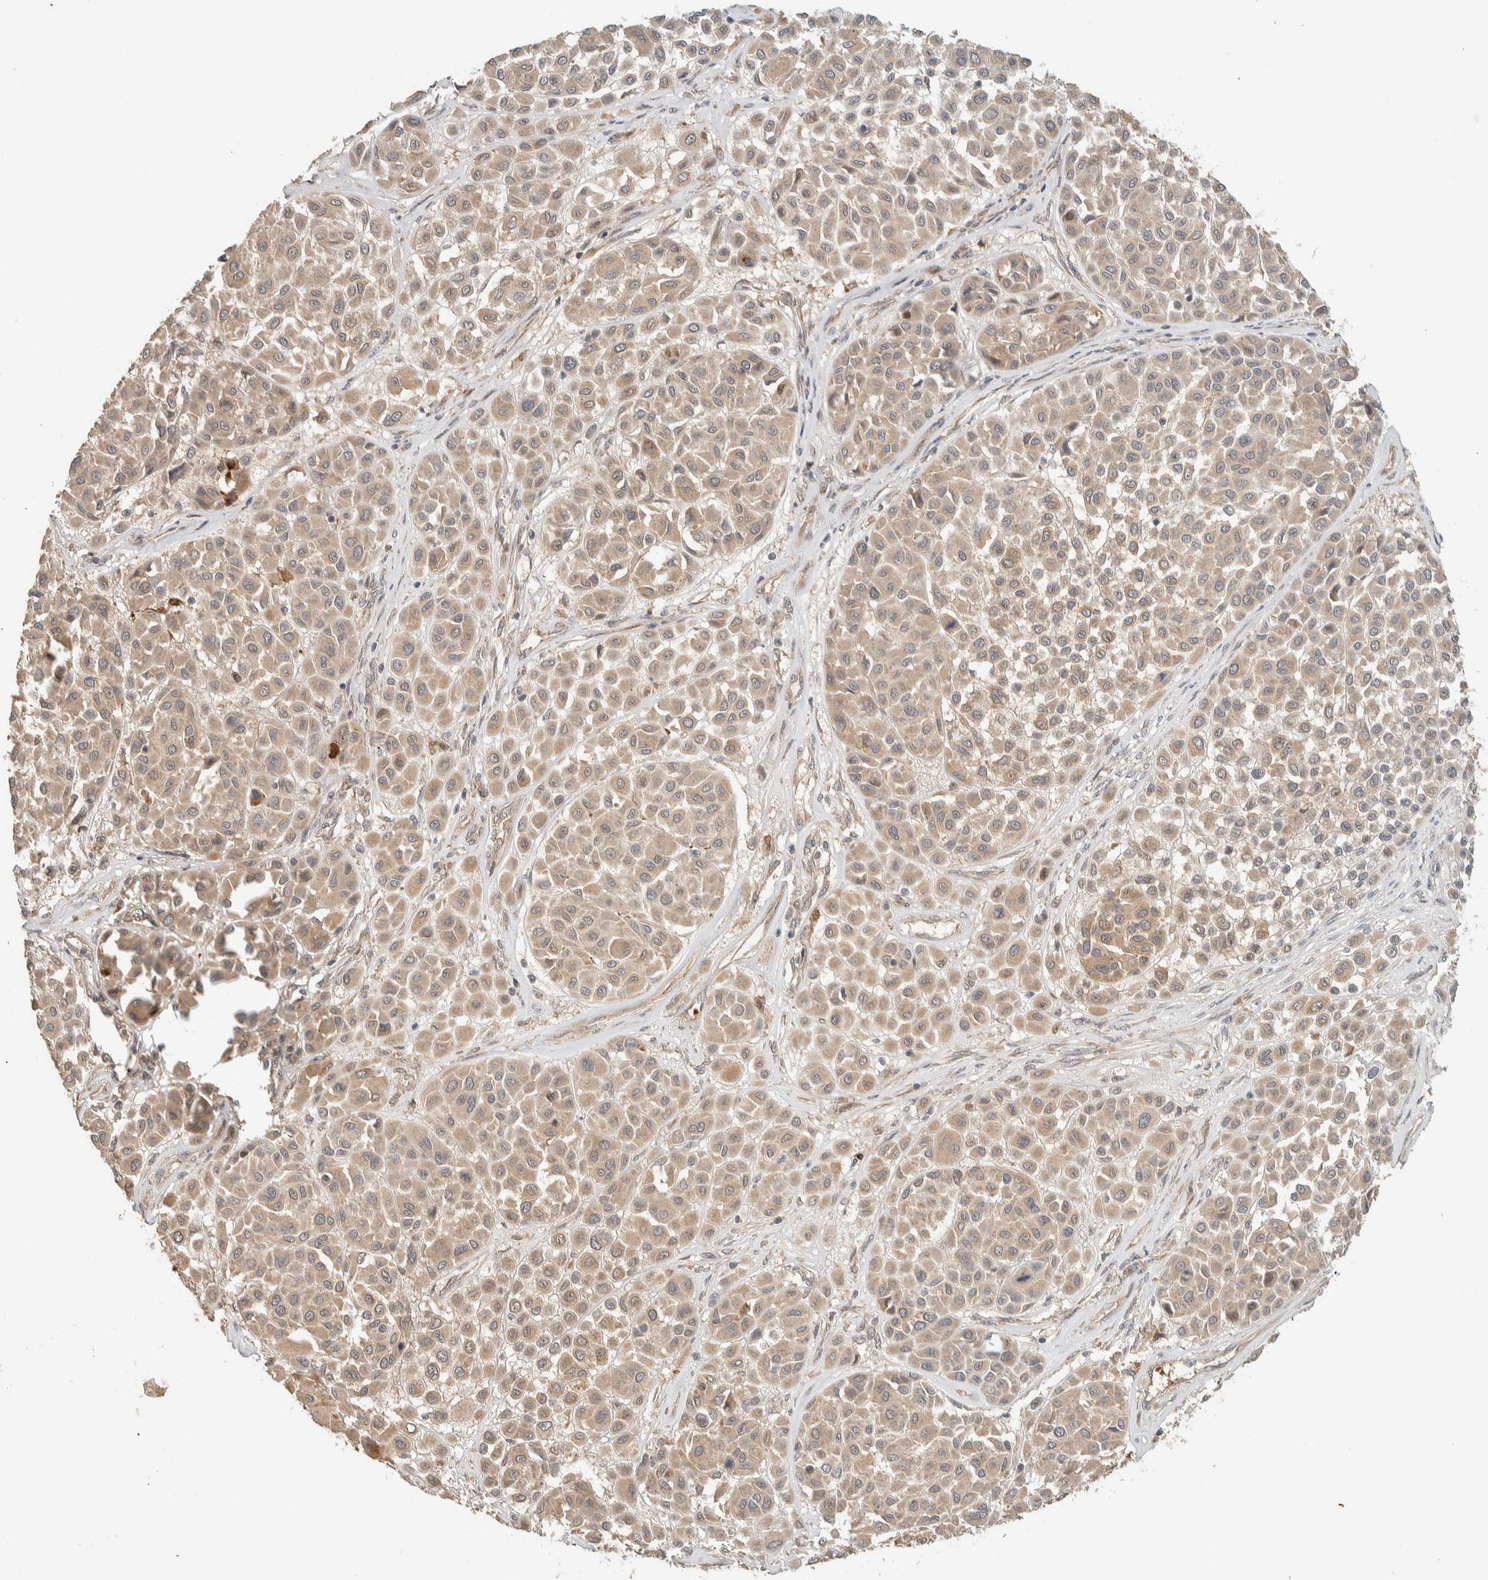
{"staining": {"intensity": "weak", "quantity": ">75%", "location": "cytoplasmic/membranous"}, "tissue": "melanoma", "cell_type": "Tumor cells", "image_type": "cancer", "snomed": [{"axis": "morphology", "description": "Malignant melanoma, Metastatic site"}, {"axis": "topography", "description": "Soft tissue"}], "caption": "Brown immunohistochemical staining in malignant melanoma (metastatic site) demonstrates weak cytoplasmic/membranous staining in approximately >75% of tumor cells.", "gene": "ZBTB2", "patient": {"sex": "male", "age": 41}}